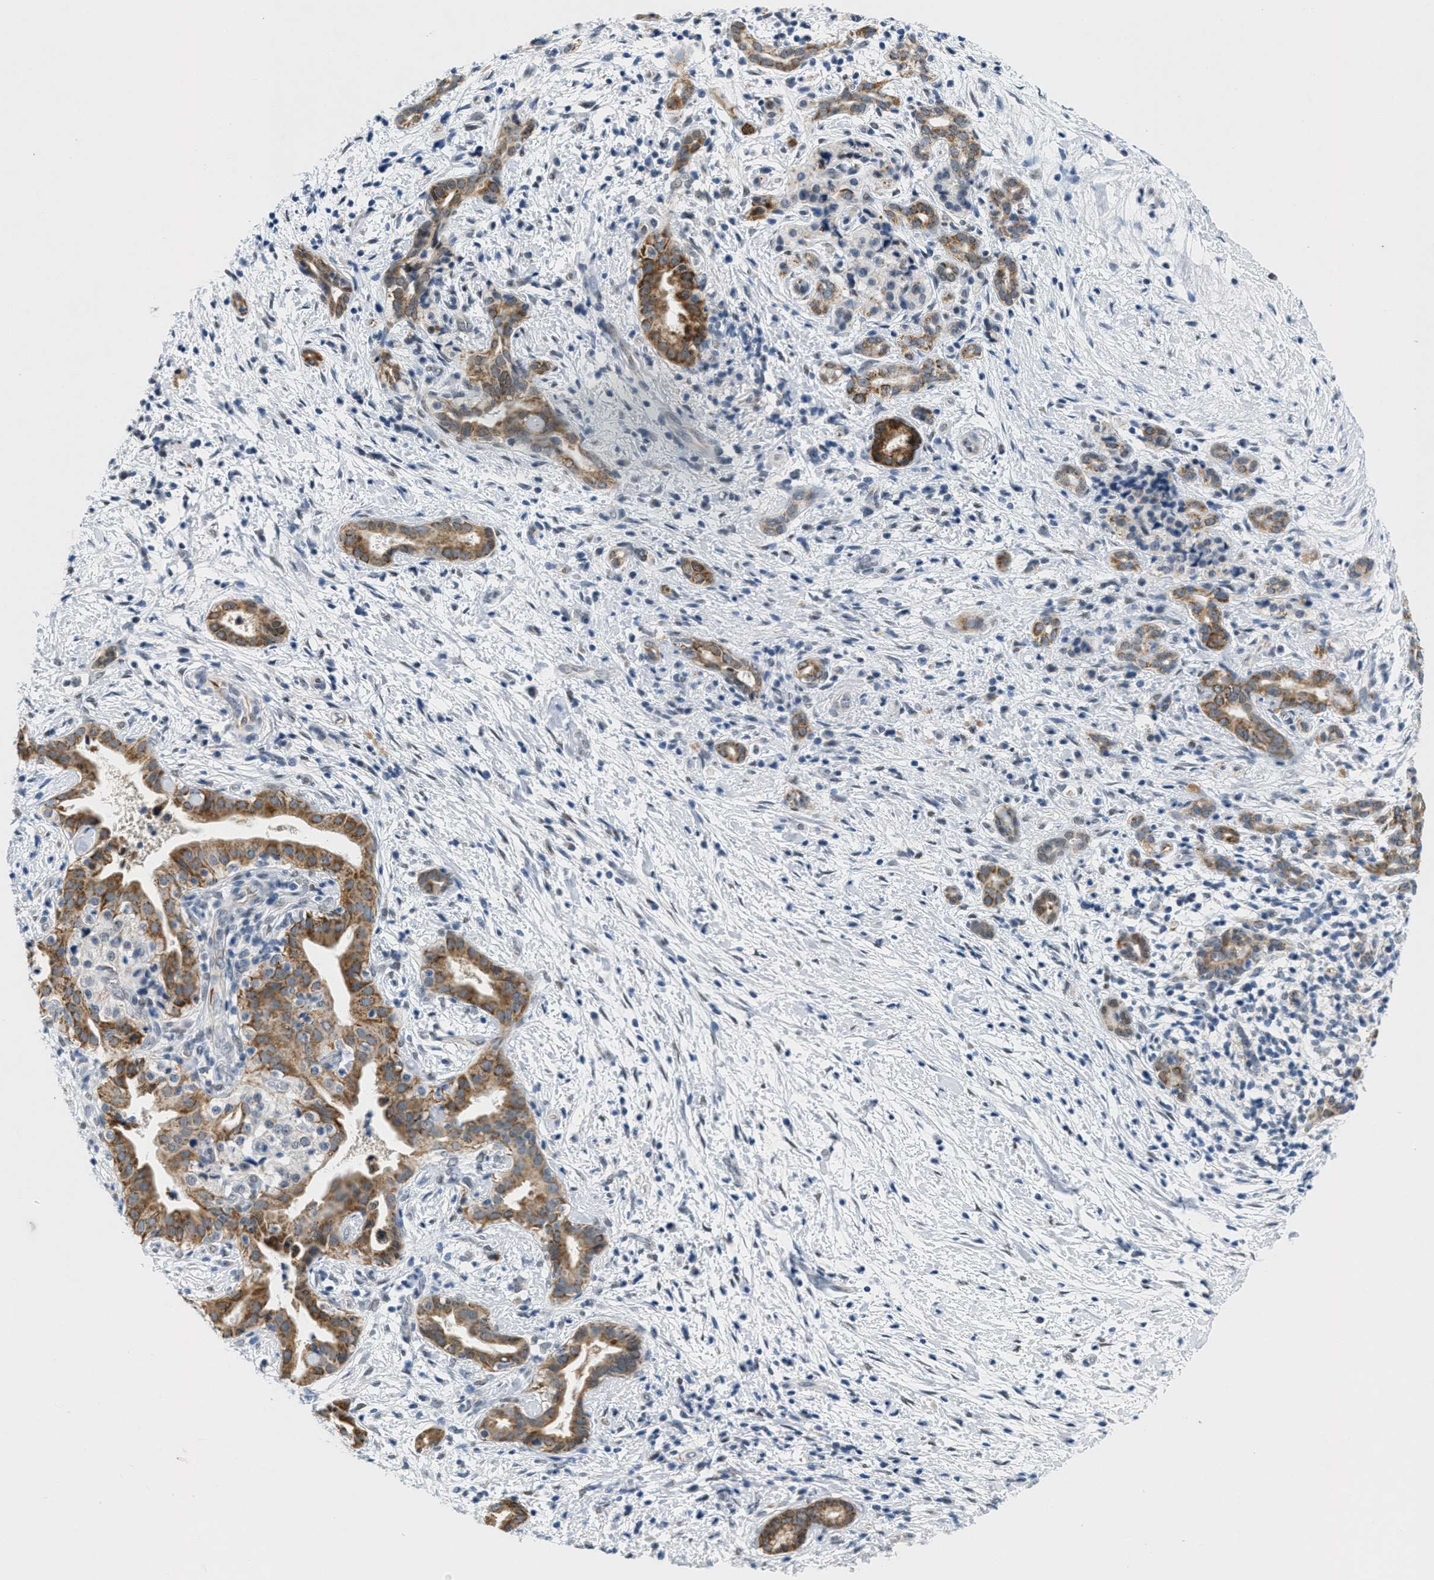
{"staining": {"intensity": "moderate", "quantity": ">75%", "location": "cytoplasmic/membranous"}, "tissue": "pancreatic cancer", "cell_type": "Tumor cells", "image_type": "cancer", "snomed": [{"axis": "morphology", "description": "Adenocarcinoma, NOS"}, {"axis": "topography", "description": "Pancreas"}], "caption": "Immunohistochemistry (IHC) staining of pancreatic cancer, which demonstrates medium levels of moderate cytoplasmic/membranous expression in about >75% of tumor cells indicating moderate cytoplasmic/membranous protein positivity. The staining was performed using DAB (3,3'-diaminobenzidine) (brown) for protein detection and nuclei were counterstained in hematoxylin (blue).", "gene": "HS3ST2", "patient": {"sex": "female", "age": 70}}